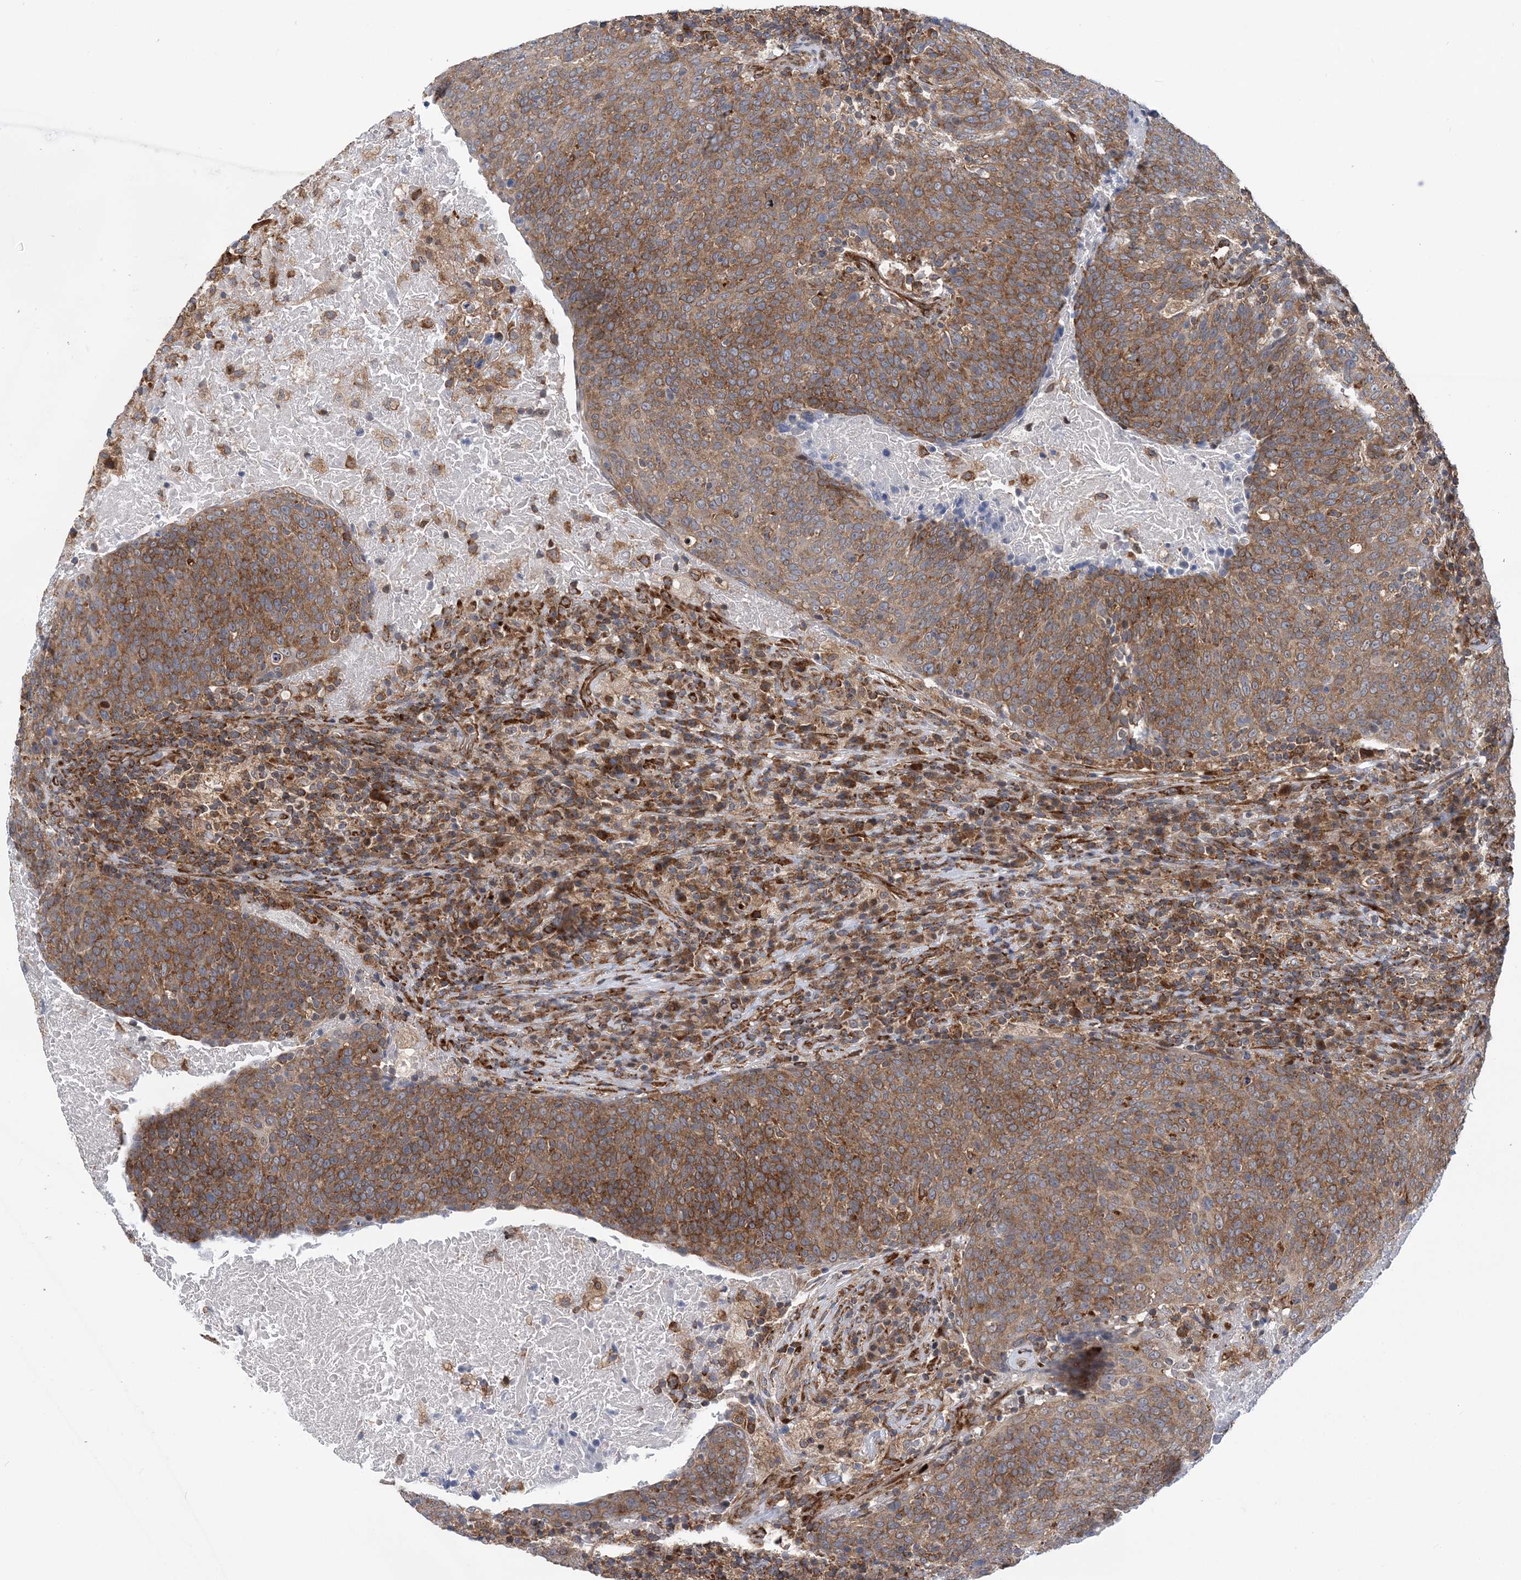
{"staining": {"intensity": "moderate", "quantity": ">75%", "location": "cytoplasmic/membranous"}, "tissue": "head and neck cancer", "cell_type": "Tumor cells", "image_type": "cancer", "snomed": [{"axis": "morphology", "description": "Squamous cell carcinoma, NOS"}, {"axis": "morphology", "description": "Squamous cell carcinoma, metastatic, NOS"}, {"axis": "topography", "description": "Lymph node"}, {"axis": "topography", "description": "Head-Neck"}], "caption": "Protein analysis of head and neck cancer tissue demonstrates moderate cytoplasmic/membranous positivity in about >75% of tumor cells.", "gene": "PHF1", "patient": {"sex": "male", "age": 62}}